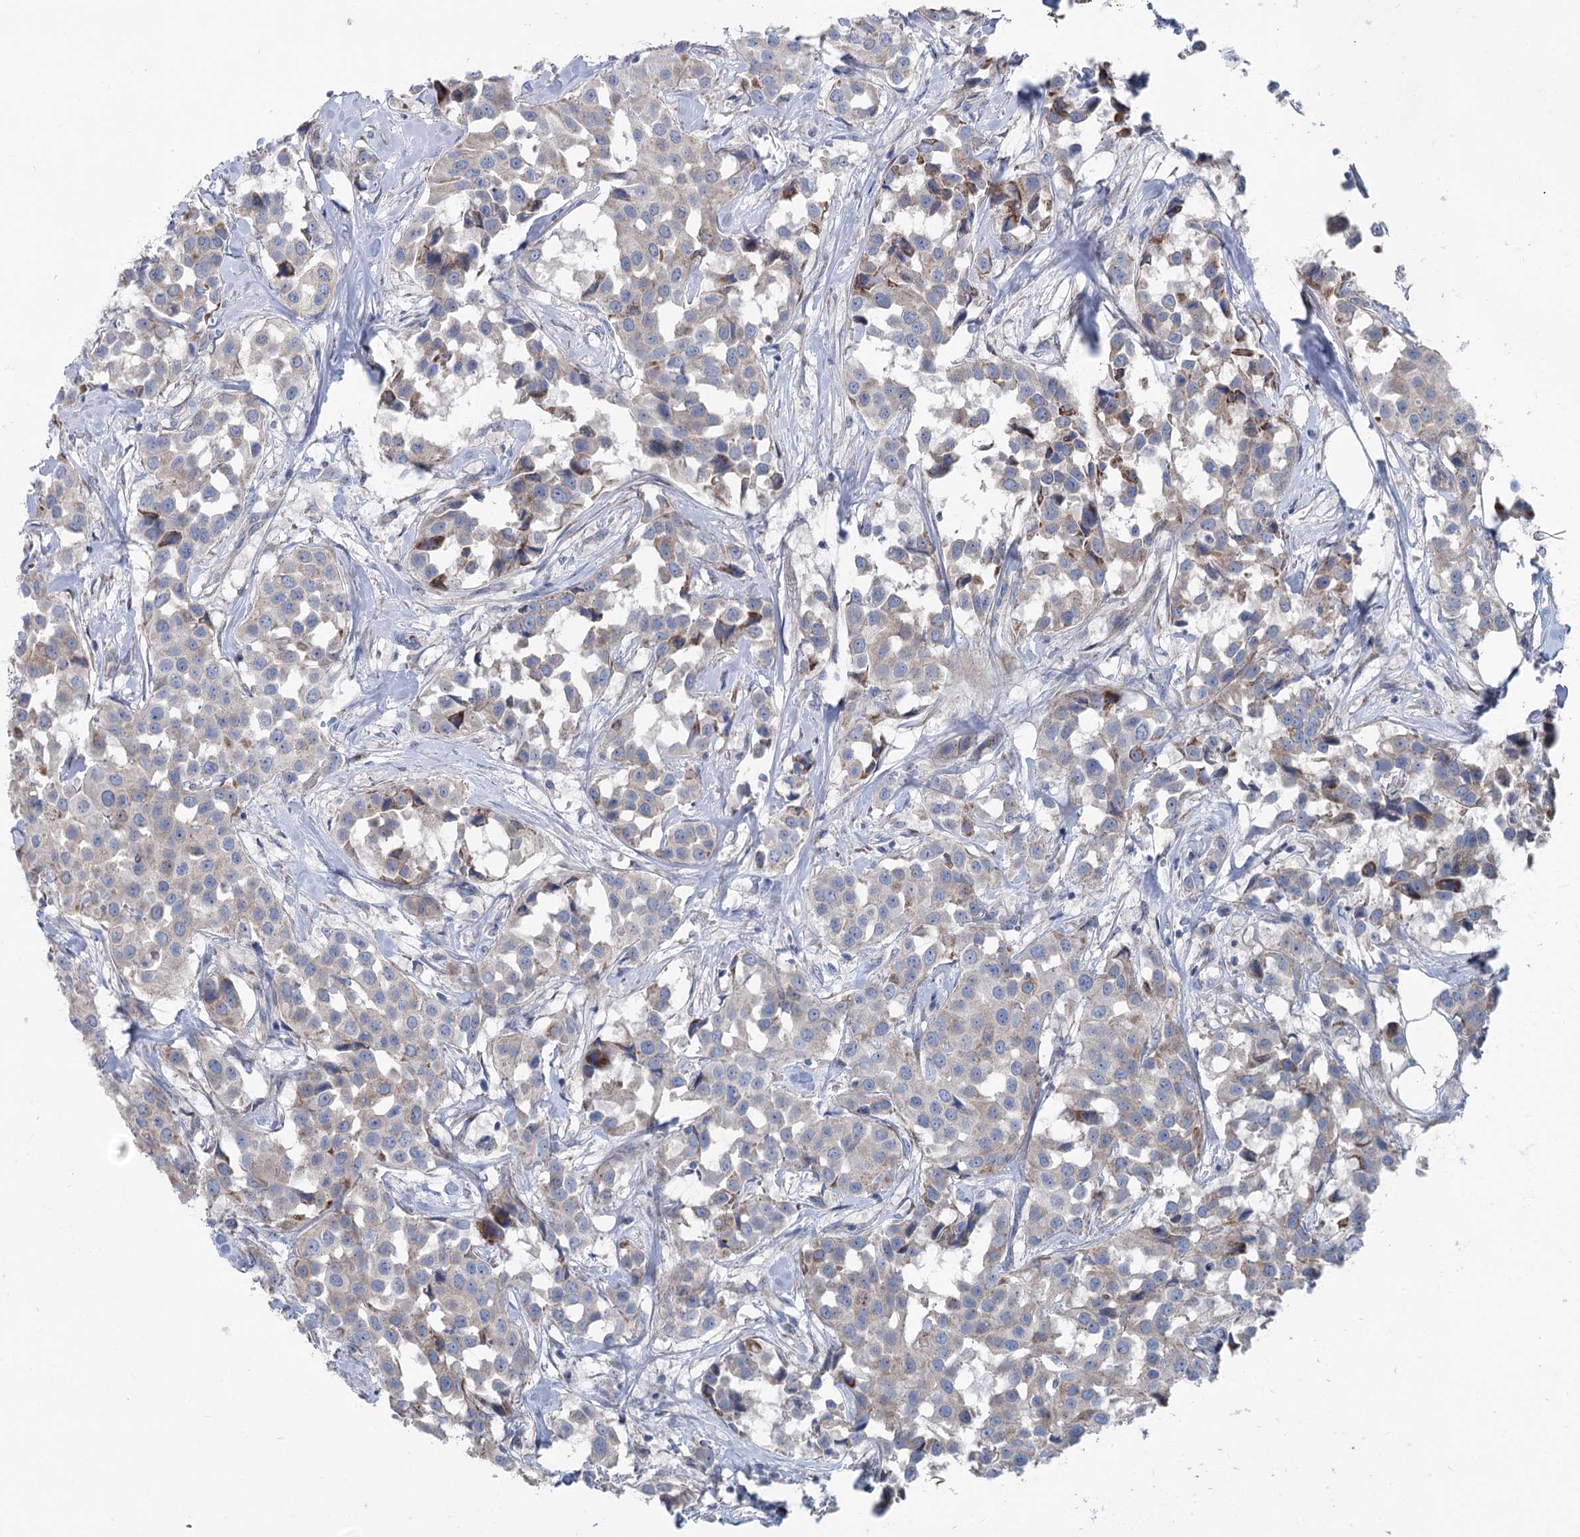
{"staining": {"intensity": "negative", "quantity": "none", "location": "none"}, "tissue": "breast cancer", "cell_type": "Tumor cells", "image_type": "cancer", "snomed": [{"axis": "morphology", "description": "Duct carcinoma"}, {"axis": "topography", "description": "Breast"}], "caption": "Tumor cells show no significant expression in breast invasive ductal carcinoma. (DAB (3,3'-diaminobenzidine) immunohistochemistry (IHC), high magnification).", "gene": "MARK2", "patient": {"sex": "female", "age": 80}}